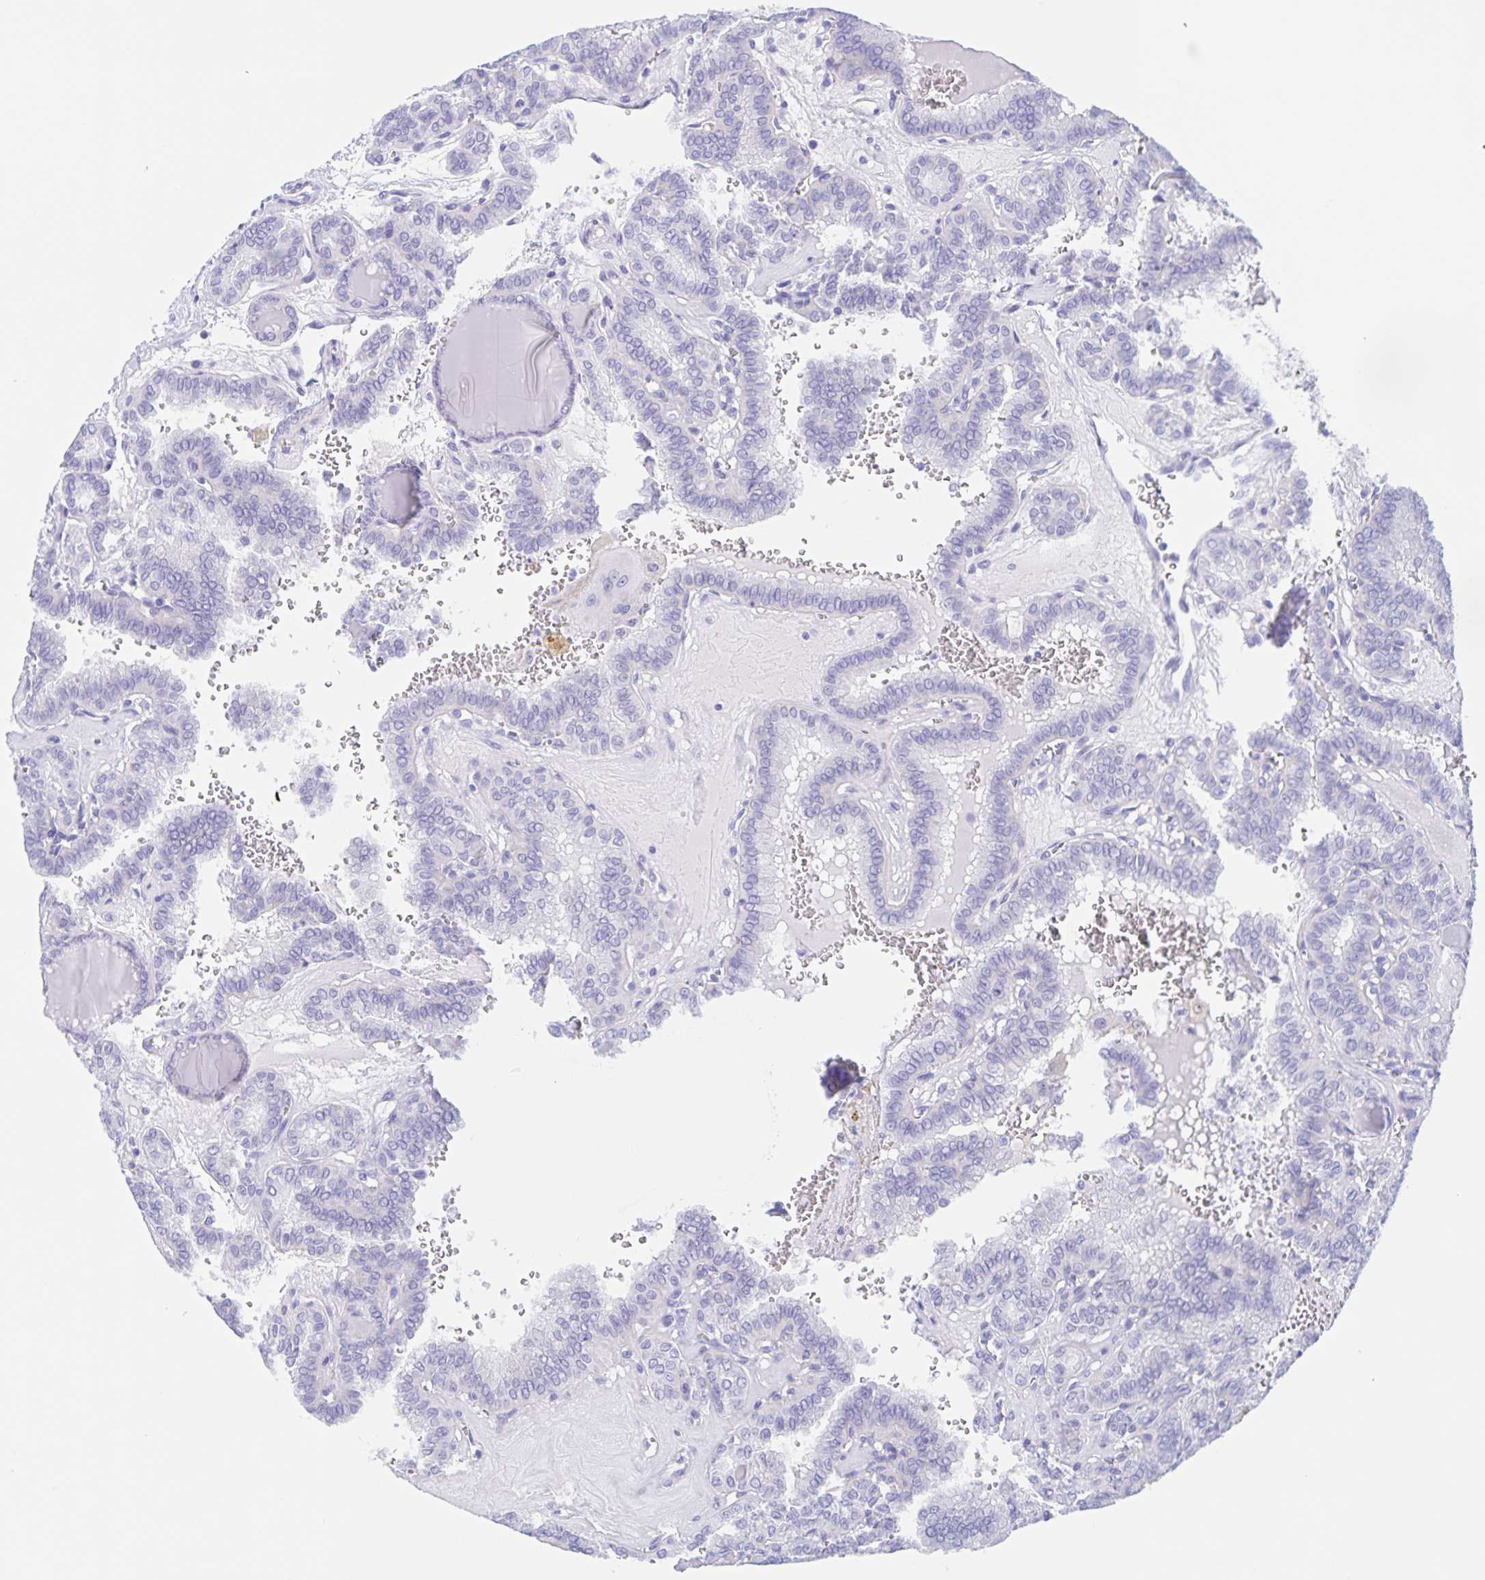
{"staining": {"intensity": "negative", "quantity": "none", "location": "none"}, "tissue": "thyroid cancer", "cell_type": "Tumor cells", "image_type": "cancer", "snomed": [{"axis": "morphology", "description": "Papillary adenocarcinoma, NOS"}, {"axis": "topography", "description": "Thyroid gland"}], "caption": "DAB (3,3'-diaminobenzidine) immunohistochemical staining of human thyroid cancer (papillary adenocarcinoma) exhibits no significant expression in tumor cells.", "gene": "TGIF2LX", "patient": {"sex": "female", "age": 41}}